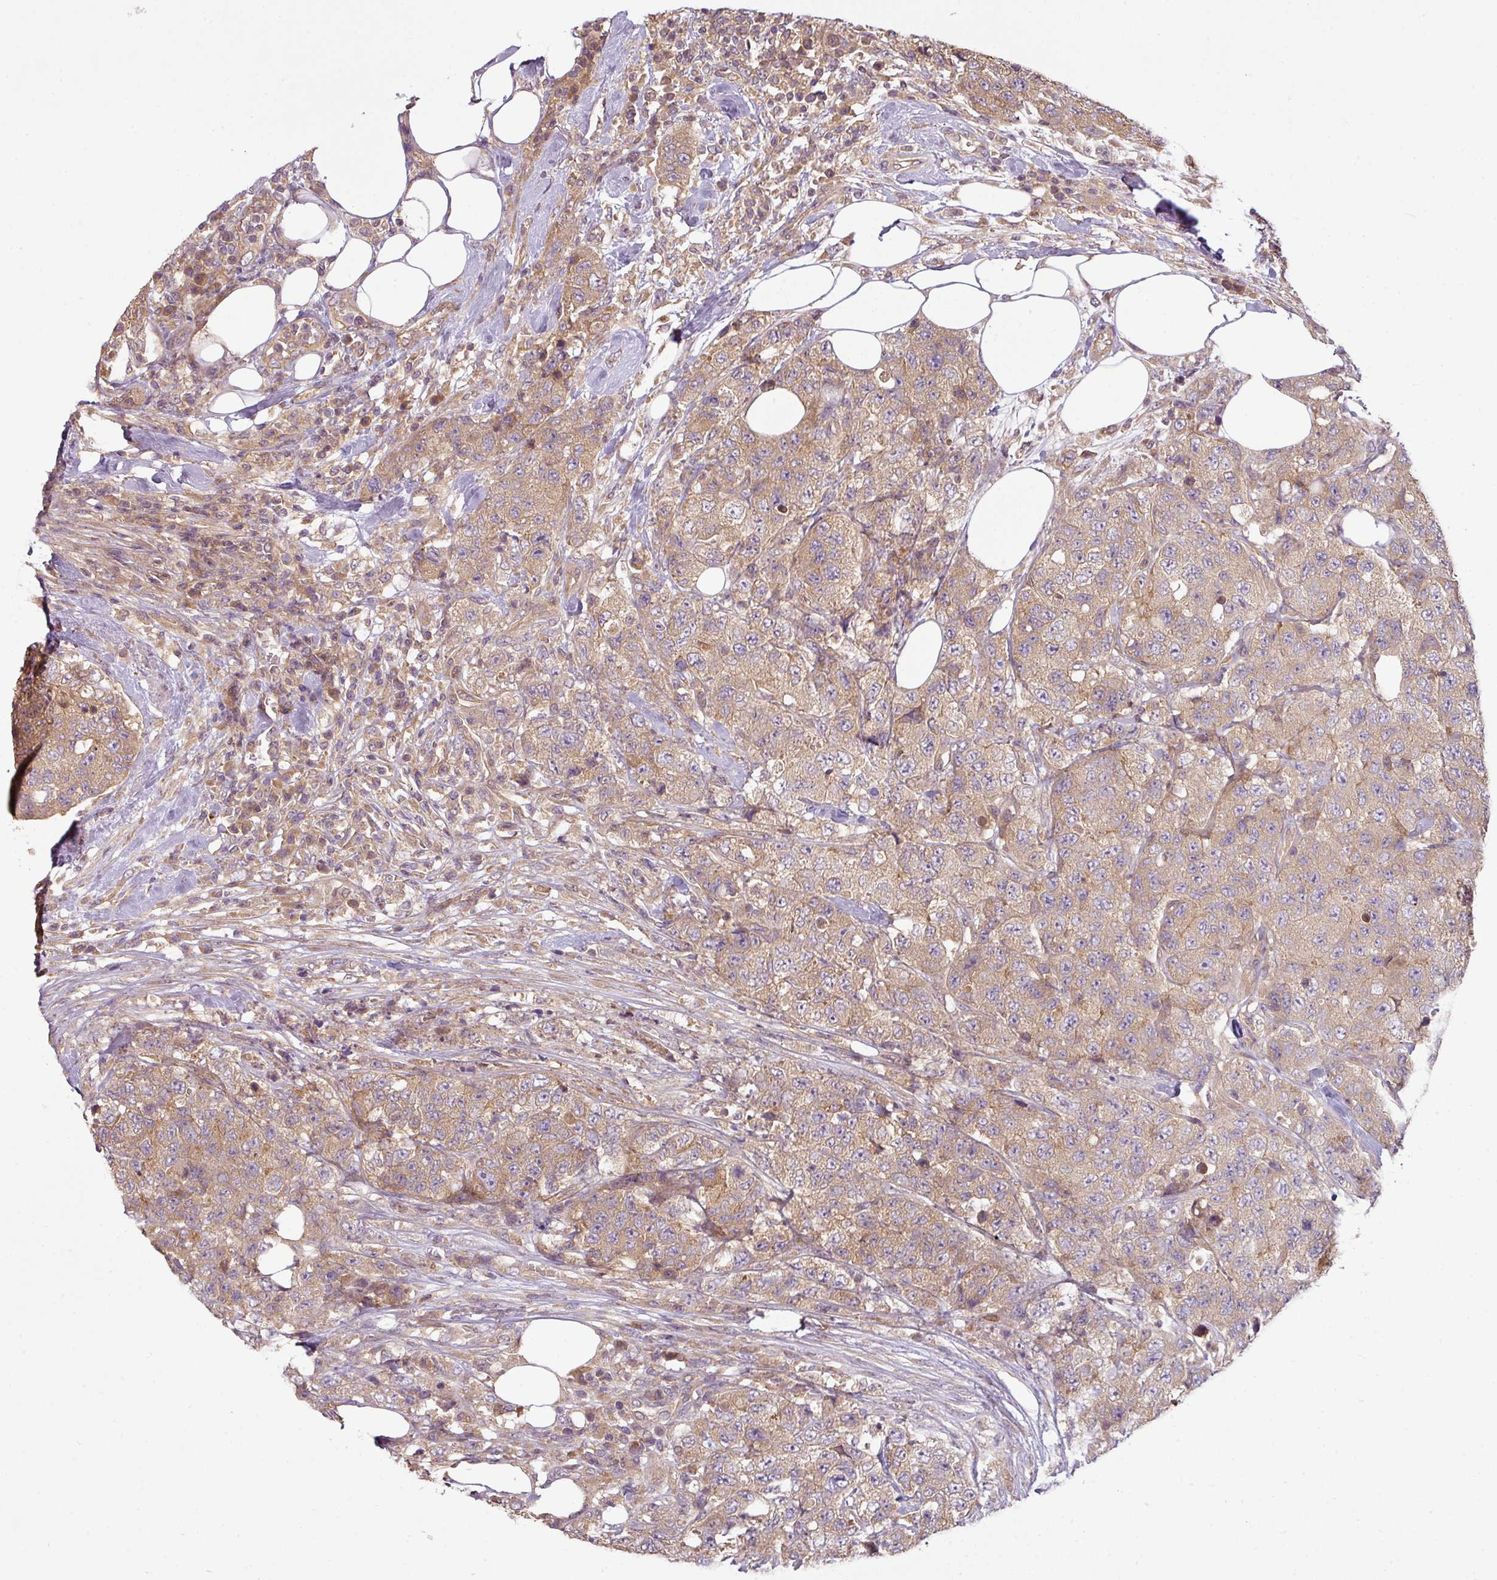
{"staining": {"intensity": "moderate", "quantity": "25%-75%", "location": "cytoplasmic/membranous"}, "tissue": "urothelial cancer", "cell_type": "Tumor cells", "image_type": "cancer", "snomed": [{"axis": "morphology", "description": "Urothelial carcinoma, High grade"}, {"axis": "topography", "description": "Urinary bladder"}], "caption": "Tumor cells exhibit medium levels of moderate cytoplasmic/membranous staining in approximately 25%-75% of cells in human urothelial carcinoma (high-grade).", "gene": "RNF31", "patient": {"sex": "female", "age": 78}}